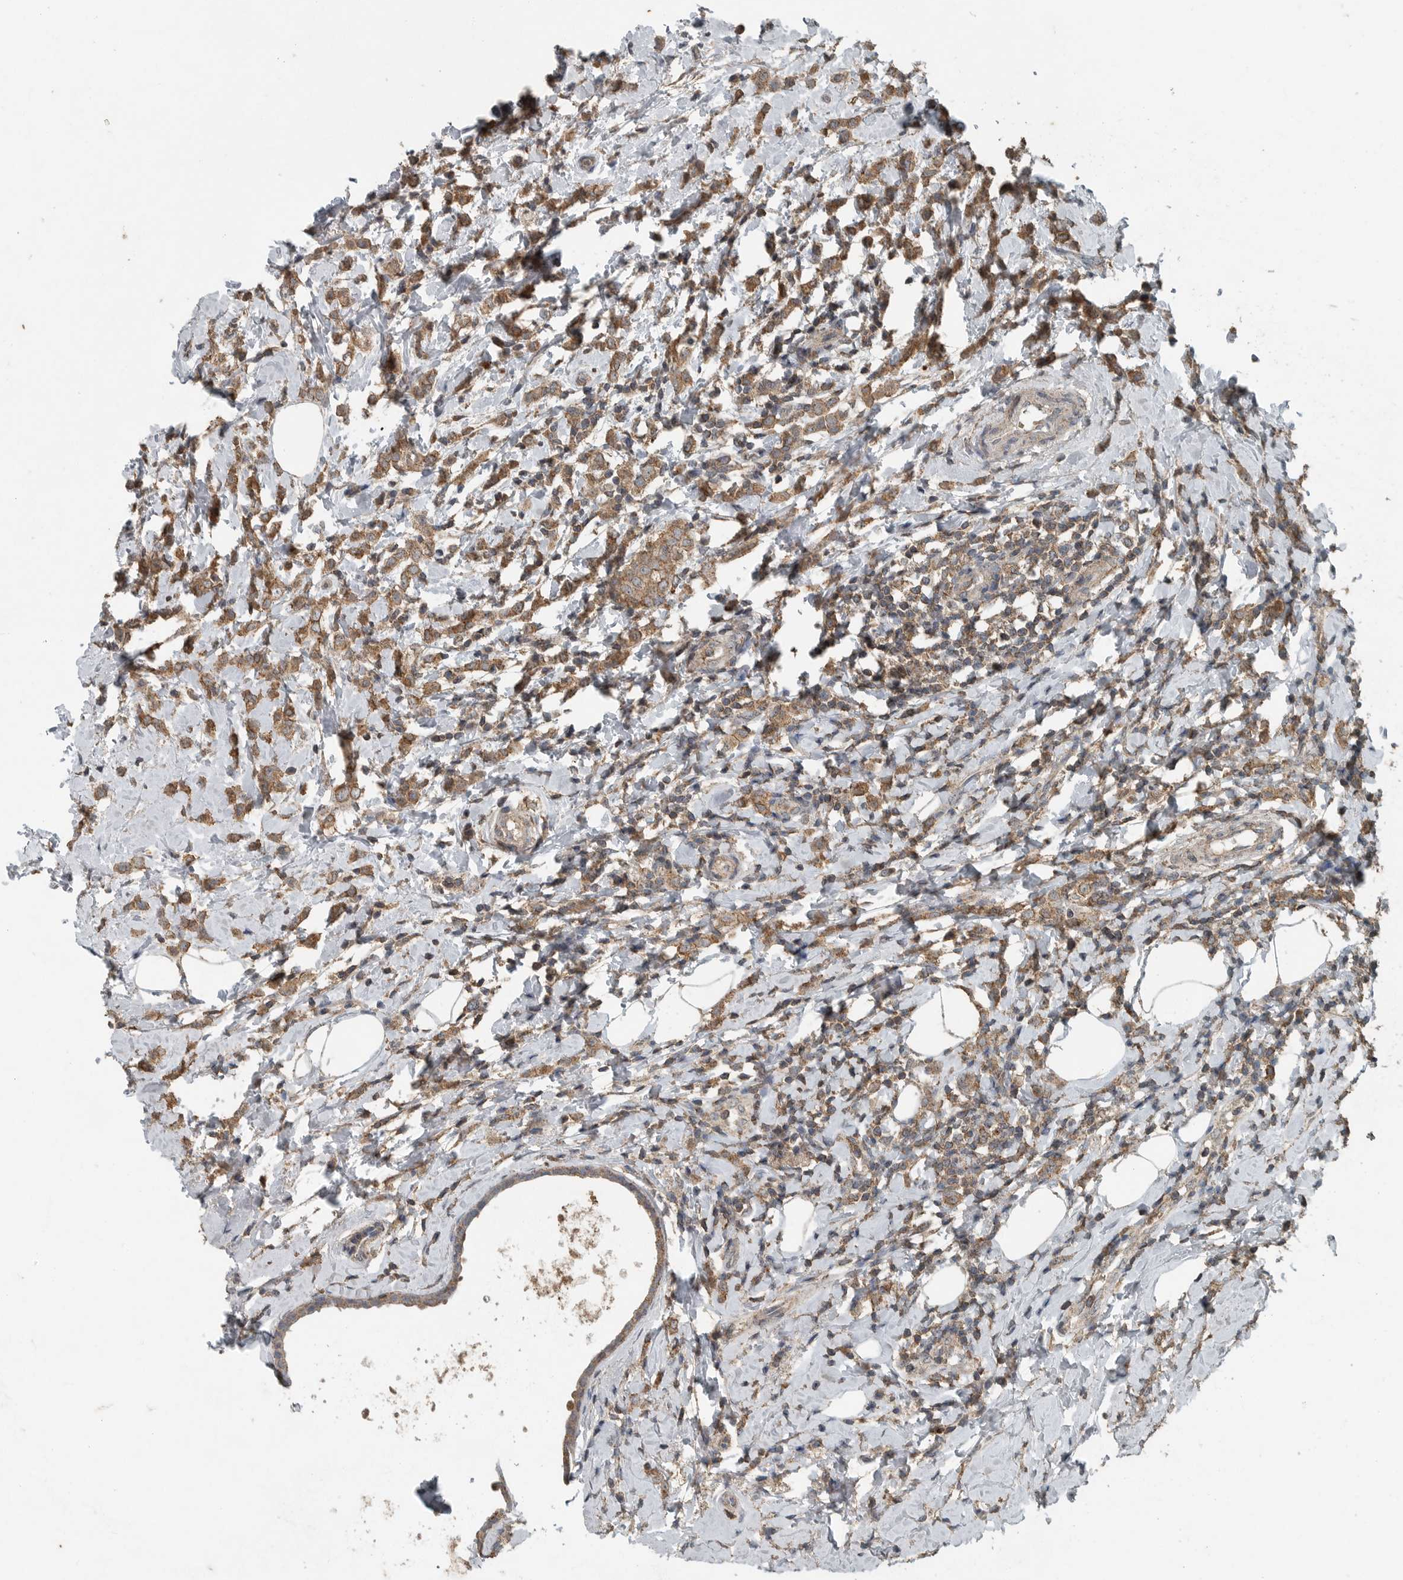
{"staining": {"intensity": "moderate", "quantity": ">75%", "location": "cytoplasmic/membranous"}, "tissue": "breast cancer", "cell_type": "Tumor cells", "image_type": "cancer", "snomed": [{"axis": "morphology", "description": "Lobular carcinoma"}, {"axis": "topography", "description": "Breast"}], "caption": "This histopathology image displays immunohistochemistry staining of human breast cancer (lobular carcinoma), with medium moderate cytoplasmic/membranous positivity in about >75% of tumor cells.", "gene": "IL6ST", "patient": {"sex": "female", "age": 47}}